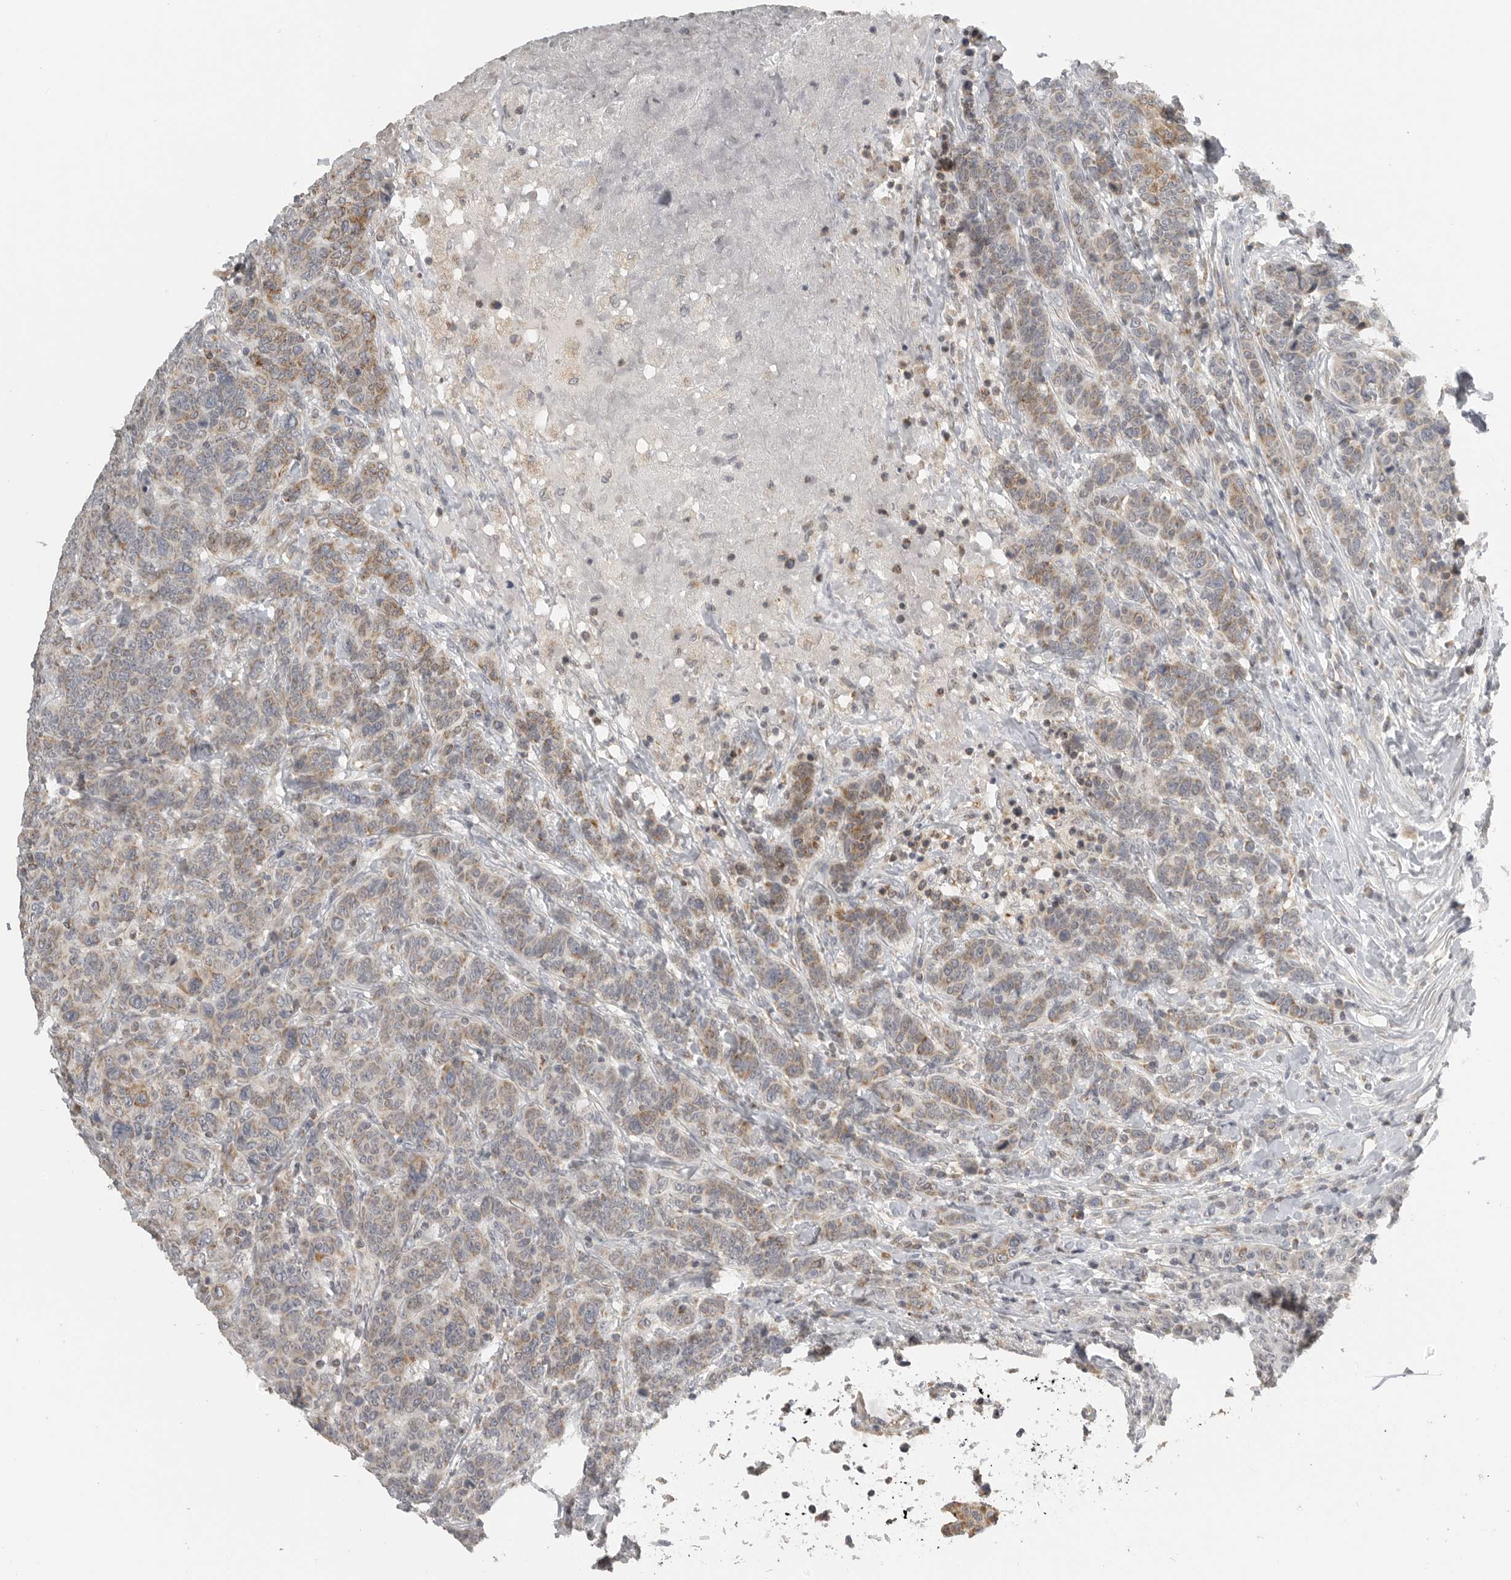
{"staining": {"intensity": "weak", "quantity": ">75%", "location": "cytoplasmic/membranous"}, "tissue": "breast cancer", "cell_type": "Tumor cells", "image_type": "cancer", "snomed": [{"axis": "morphology", "description": "Duct carcinoma"}, {"axis": "topography", "description": "Breast"}], "caption": "This photomicrograph displays immunohistochemistry (IHC) staining of breast infiltrating ductal carcinoma, with low weak cytoplasmic/membranous positivity in approximately >75% of tumor cells.", "gene": "RXFP3", "patient": {"sex": "female", "age": 37}}